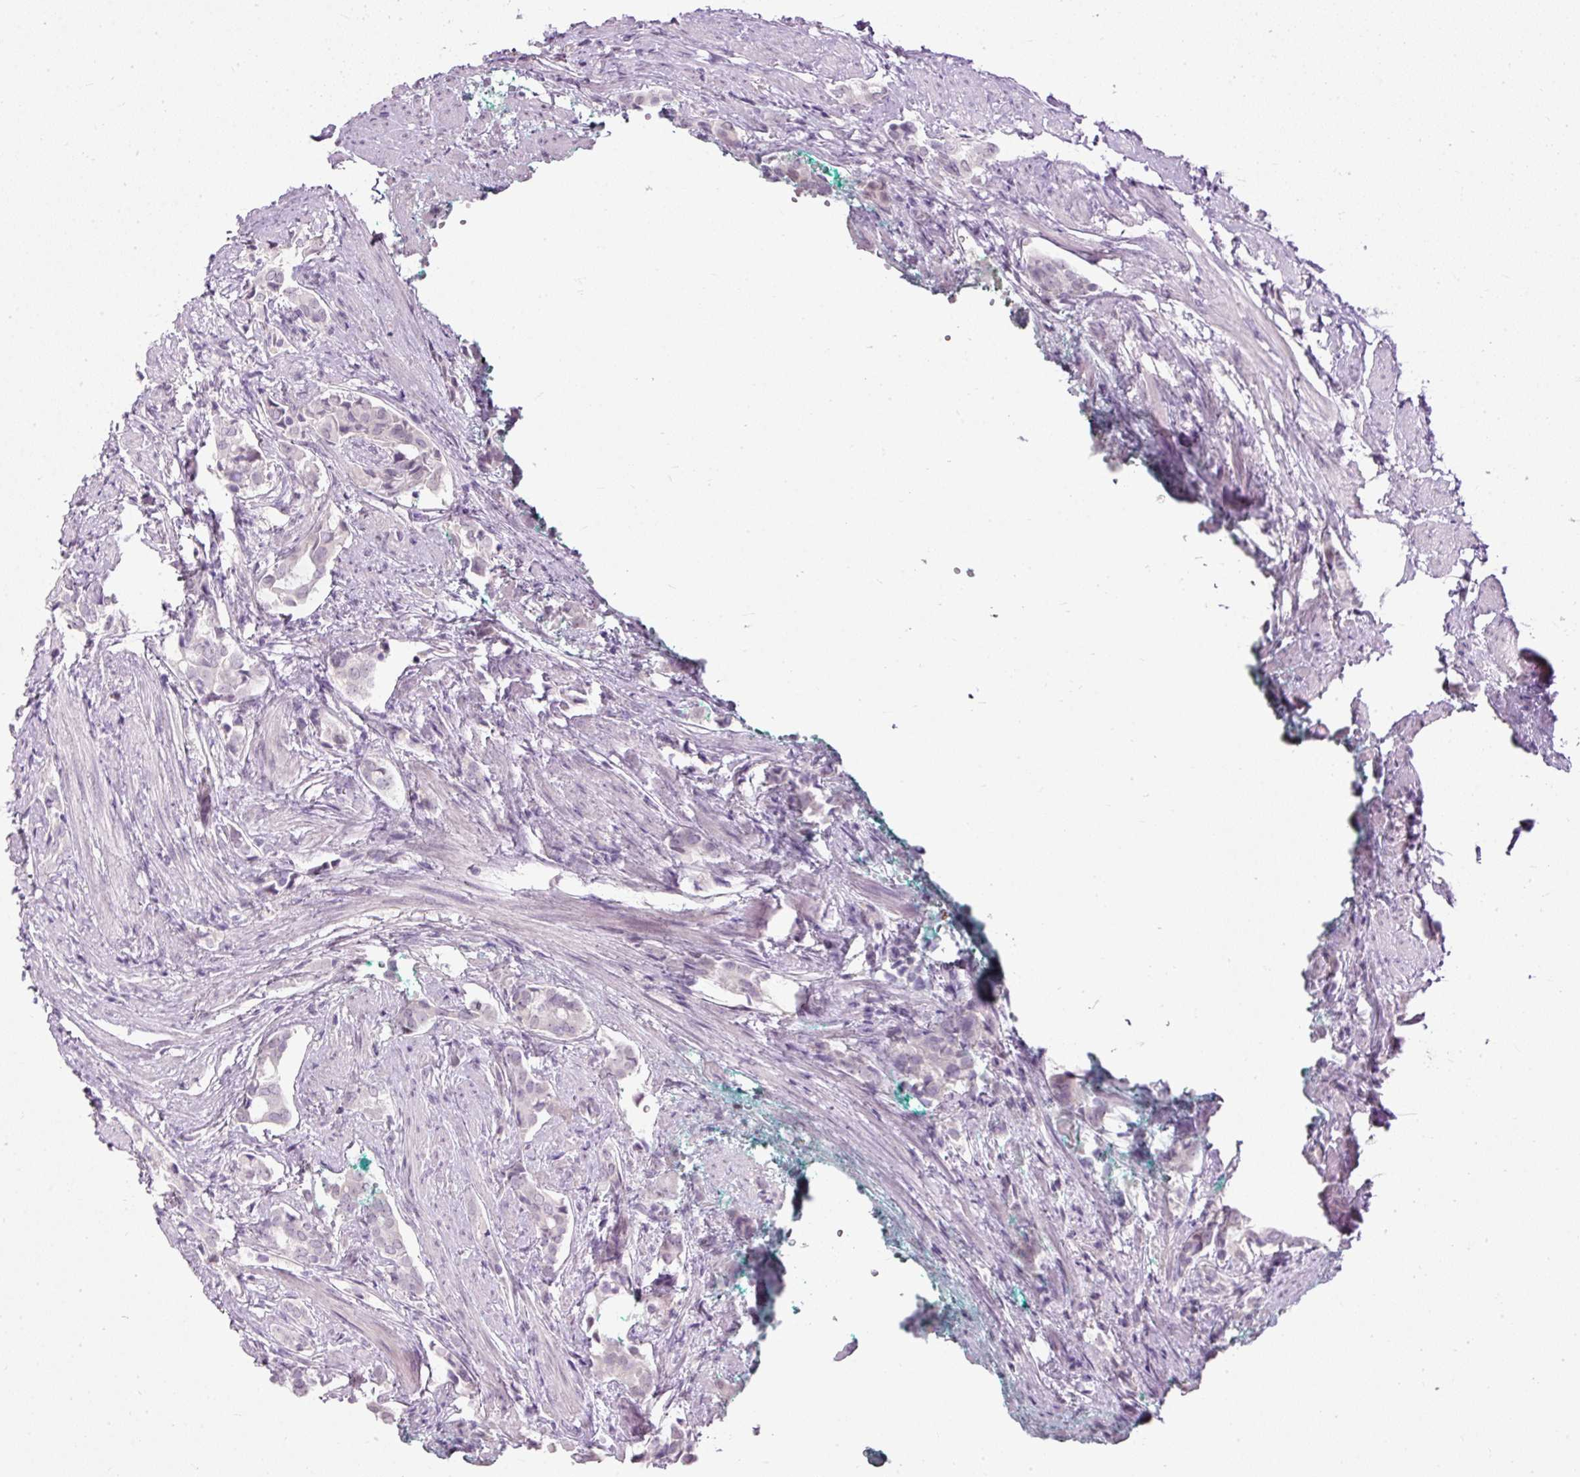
{"staining": {"intensity": "negative", "quantity": "none", "location": "none"}, "tissue": "prostate cancer", "cell_type": "Tumor cells", "image_type": "cancer", "snomed": [{"axis": "morphology", "description": "Adenocarcinoma, High grade"}, {"axis": "topography", "description": "Prostate"}], "caption": "Protein analysis of adenocarcinoma (high-grade) (prostate) demonstrates no significant staining in tumor cells. Nuclei are stained in blue.", "gene": "PDE6B", "patient": {"sex": "male", "age": 71}}